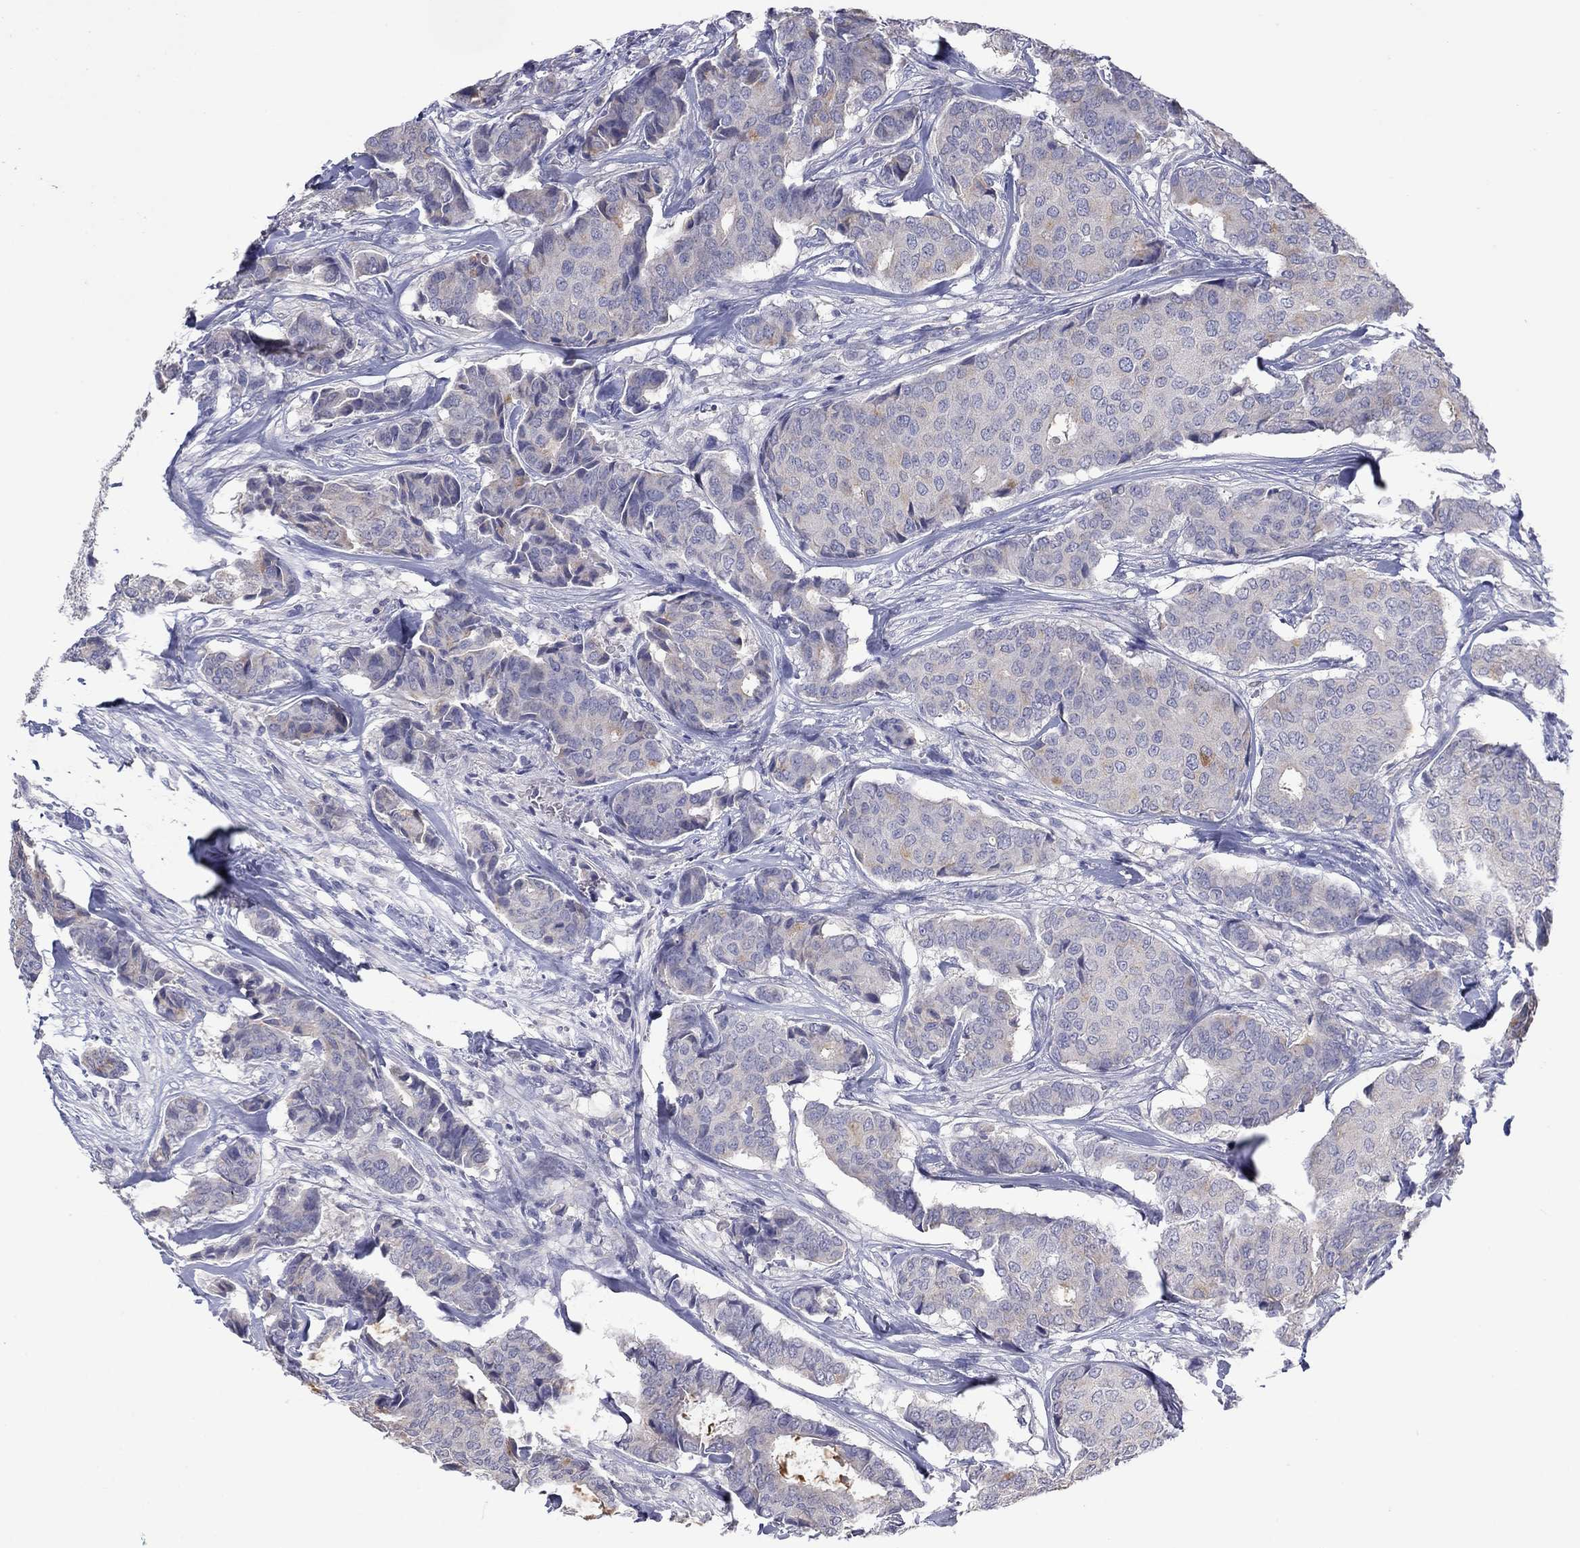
{"staining": {"intensity": "moderate", "quantity": "<25%", "location": "cytoplasmic/membranous"}, "tissue": "breast cancer", "cell_type": "Tumor cells", "image_type": "cancer", "snomed": [{"axis": "morphology", "description": "Duct carcinoma"}, {"axis": "topography", "description": "Breast"}], "caption": "An image showing moderate cytoplasmic/membranous positivity in approximately <25% of tumor cells in breast cancer, as visualized by brown immunohistochemical staining.", "gene": "PLCL2", "patient": {"sex": "female", "age": 75}}